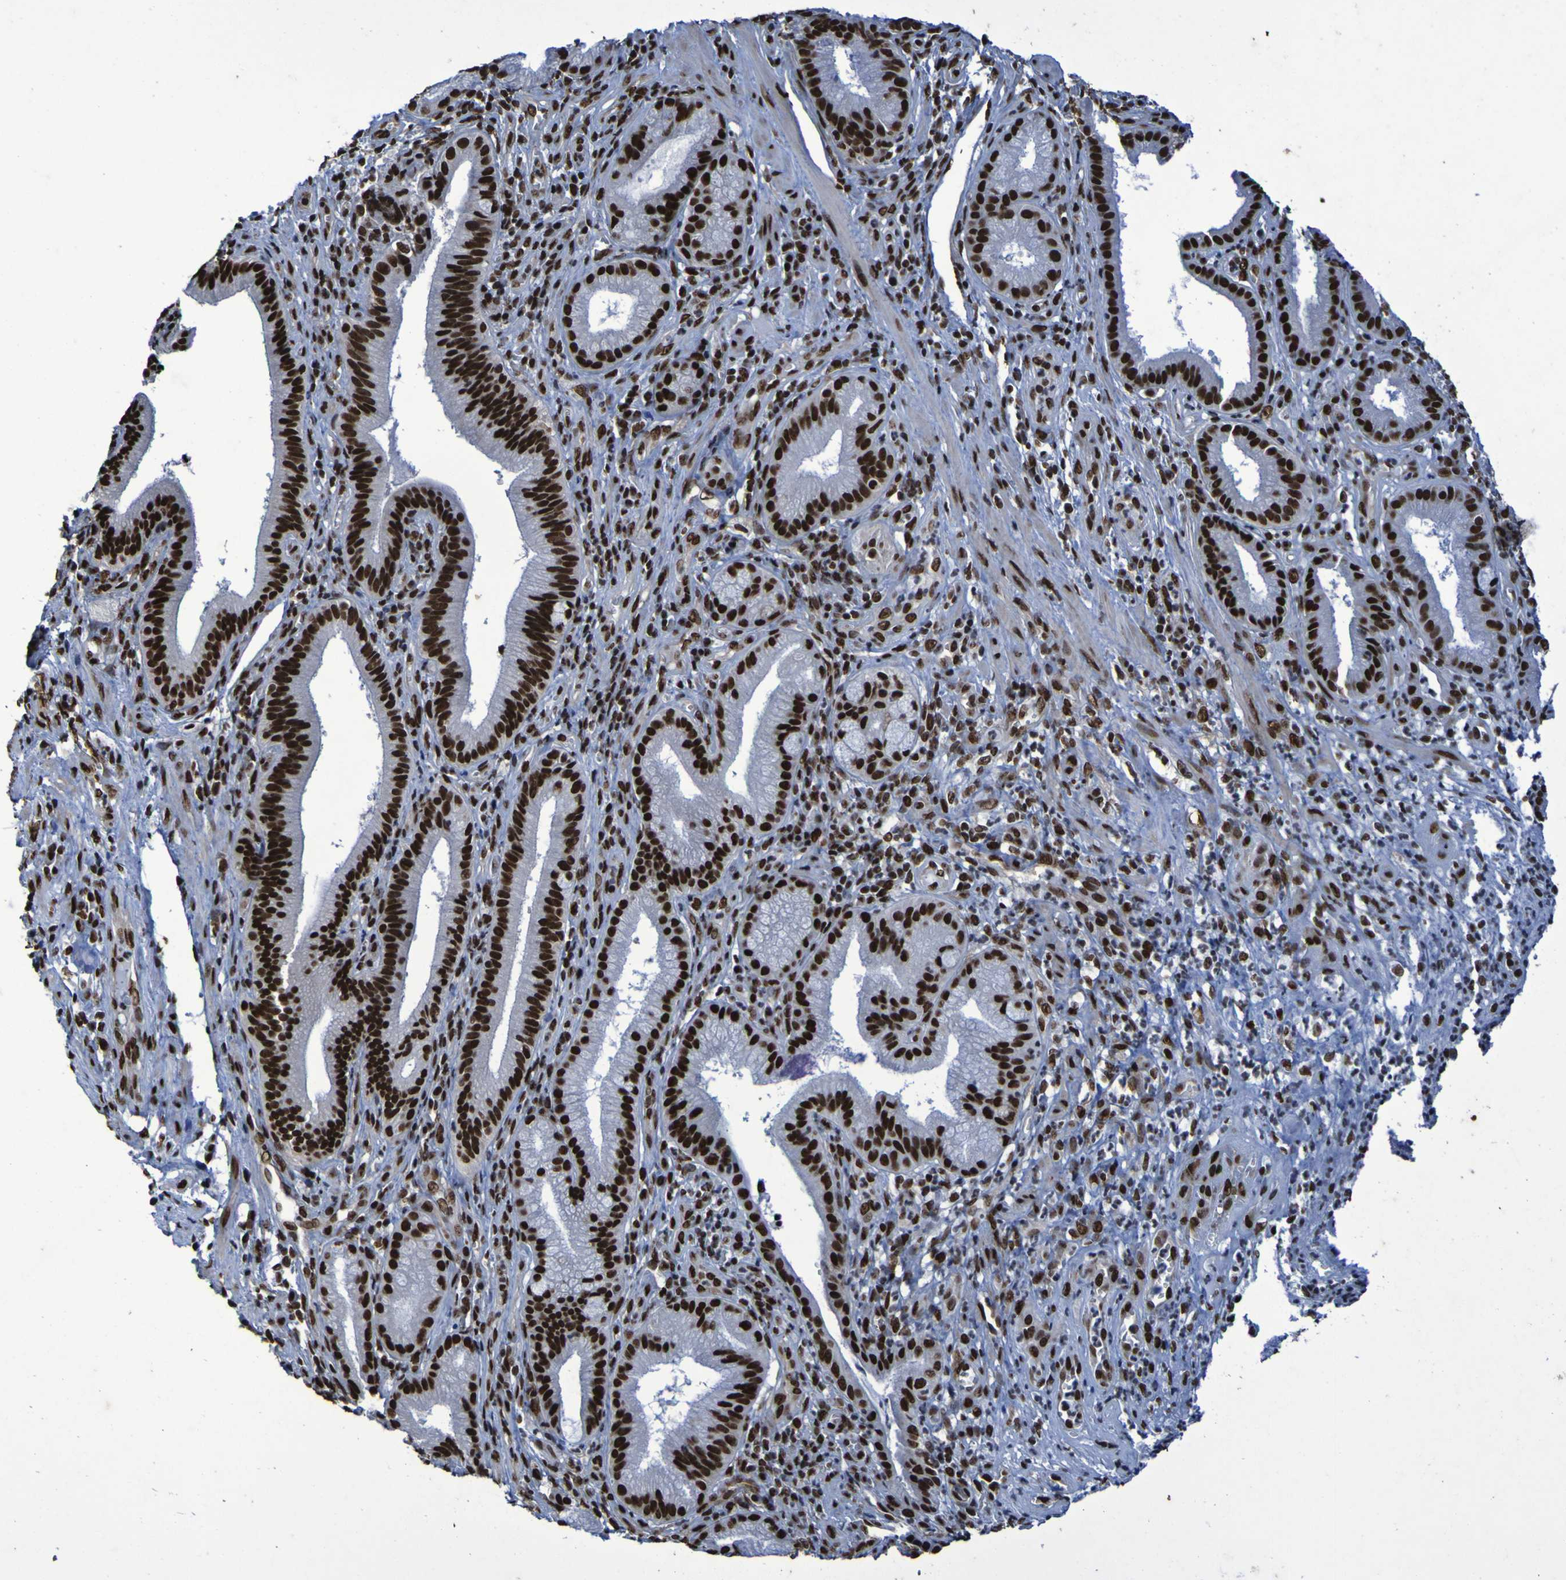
{"staining": {"intensity": "strong", "quantity": ">75%", "location": "nuclear"}, "tissue": "pancreatic cancer", "cell_type": "Tumor cells", "image_type": "cancer", "snomed": [{"axis": "morphology", "description": "Adenocarcinoma, NOS"}, {"axis": "topography", "description": "Pancreas"}], "caption": "About >75% of tumor cells in adenocarcinoma (pancreatic) demonstrate strong nuclear protein positivity as visualized by brown immunohistochemical staining.", "gene": "HNRNPR", "patient": {"sex": "female", "age": 75}}